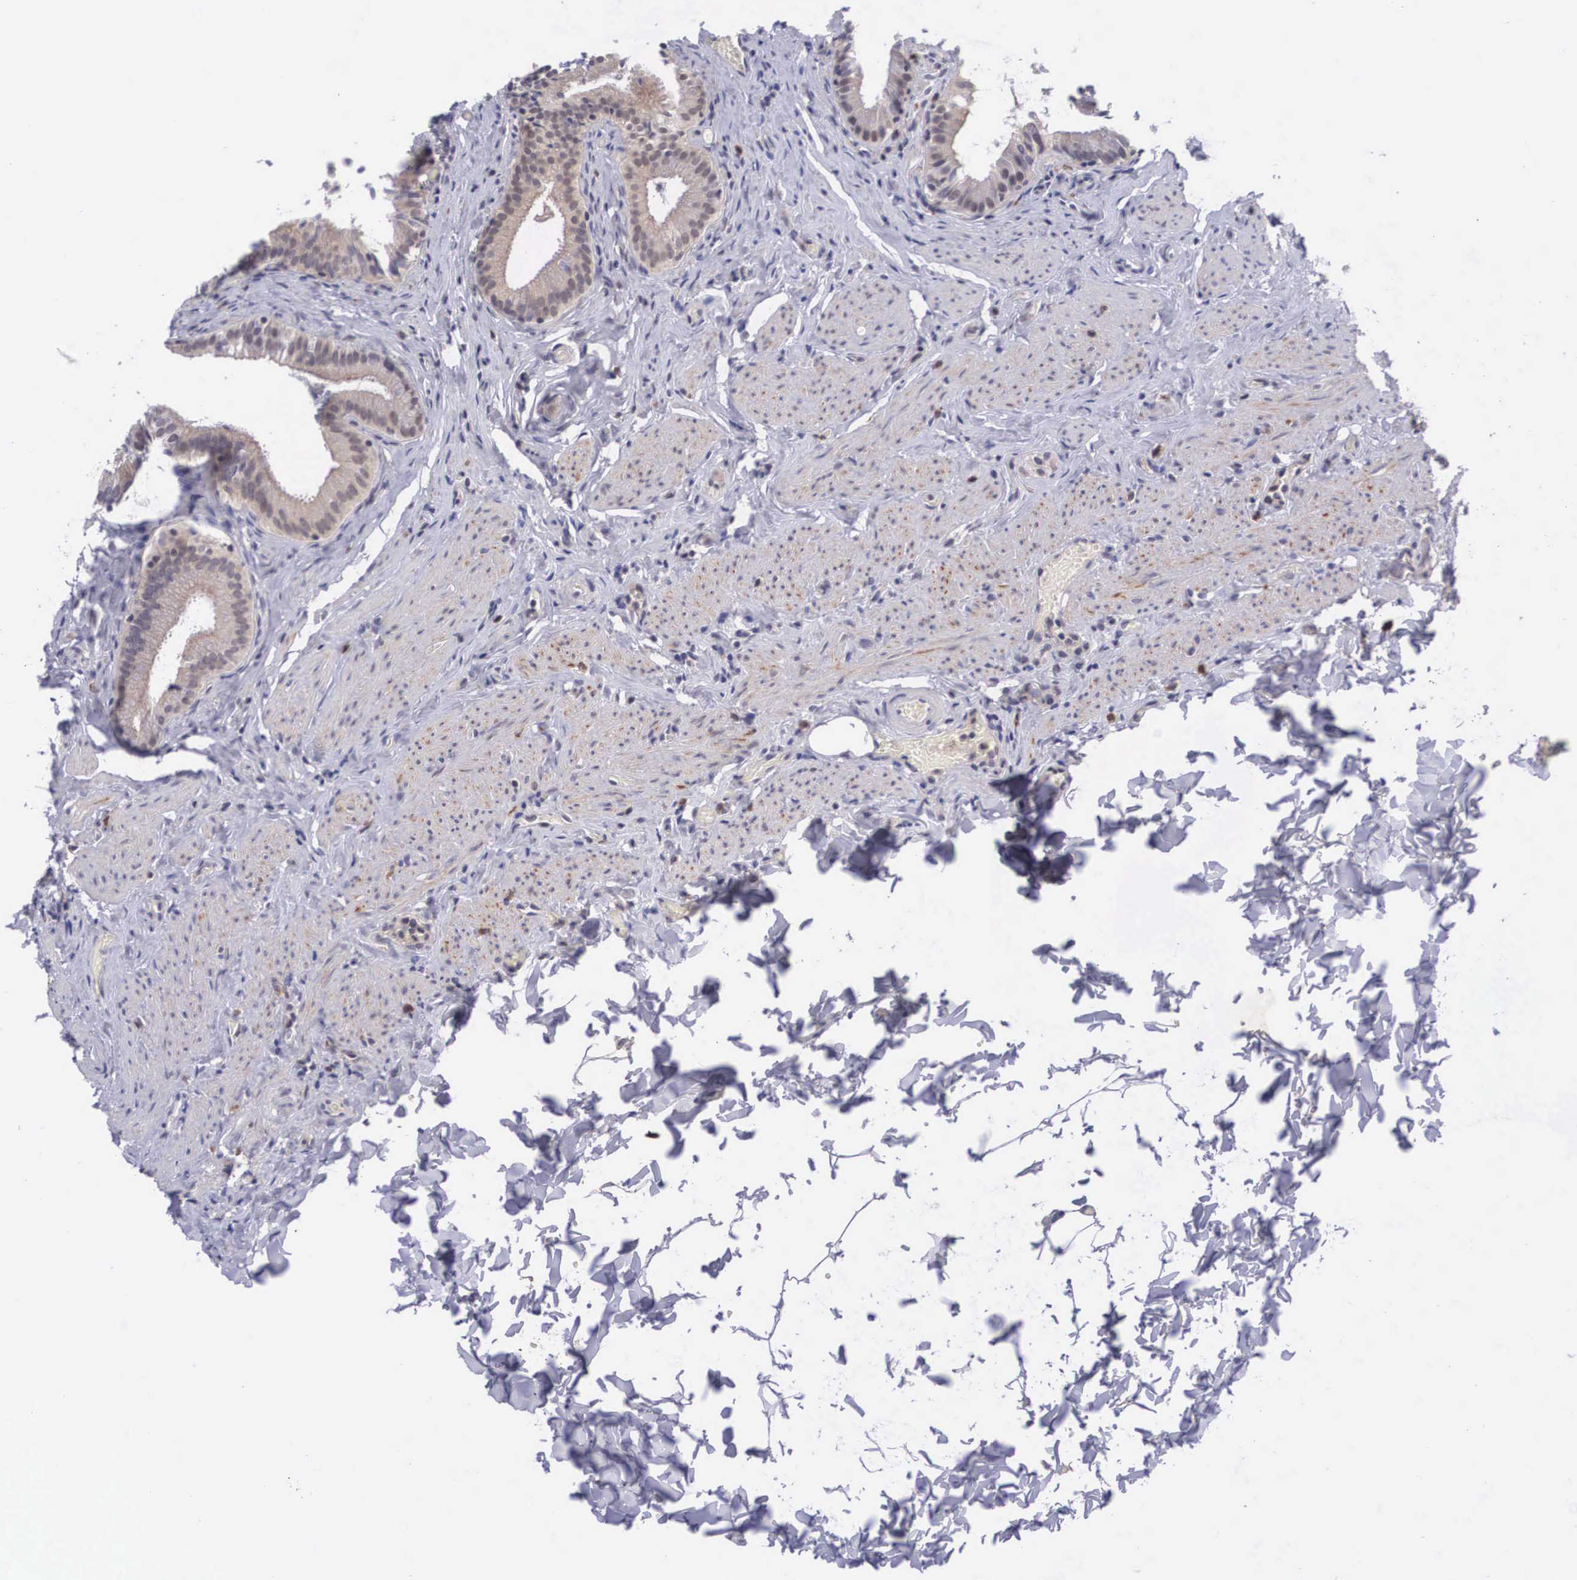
{"staining": {"intensity": "moderate", "quantity": ">75%", "location": "cytoplasmic/membranous,nuclear"}, "tissue": "gallbladder", "cell_type": "Glandular cells", "image_type": "normal", "snomed": [{"axis": "morphology", "description": "Normal tissue, NOS"}, {"axis": "topography", "description": "Gallbladder"}], "caption": "Gallbladder stained with DAB immunohistochemistry (IHC) reveals medium levels of moderate cytoplasmic/membranous,nuclear staining in about >75% of glandular cells.", "gene": "NINL", "patient": {"sex": "female", "age": 44}}